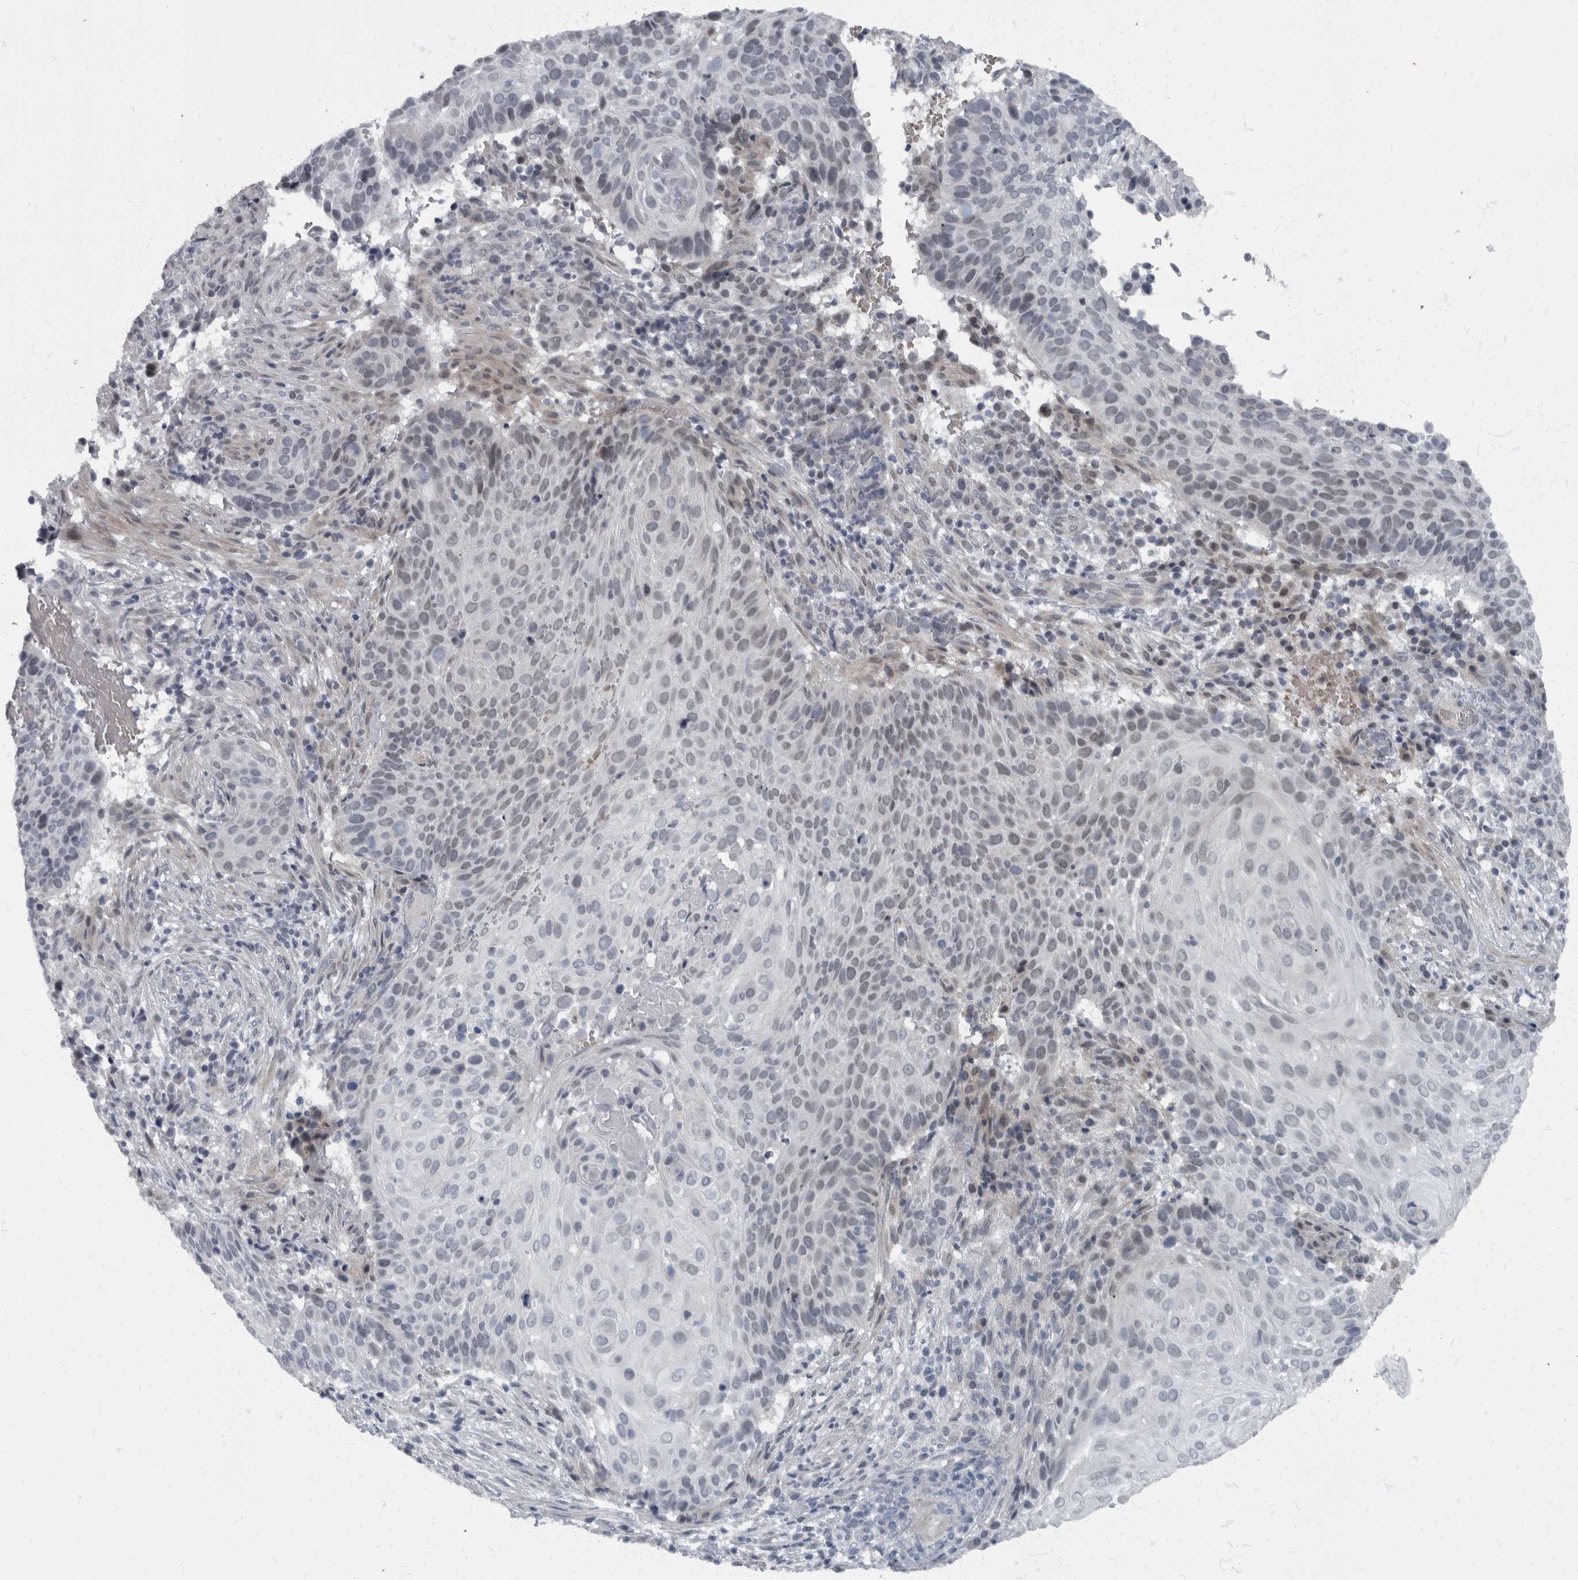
{"staining": {"intensity": "negative", "quantity": "none", "location": "none"}, "tissue": "cervical cancer", "cell_type": "Tumor cells", "image_type": "cancer", "snomed": [{"axis": "morphology", "description": "Squamous cell carcinoma, NOS"}, {"axis": "topography", "description": "Cervix"}], "caption": "Human squamous cell carcinoma (cervical) stained for a protein using immunohistochemistry reveals no expression in tumor cells.", "gene": "WDR33", "patient": {"sex": "female", "age": 74}}